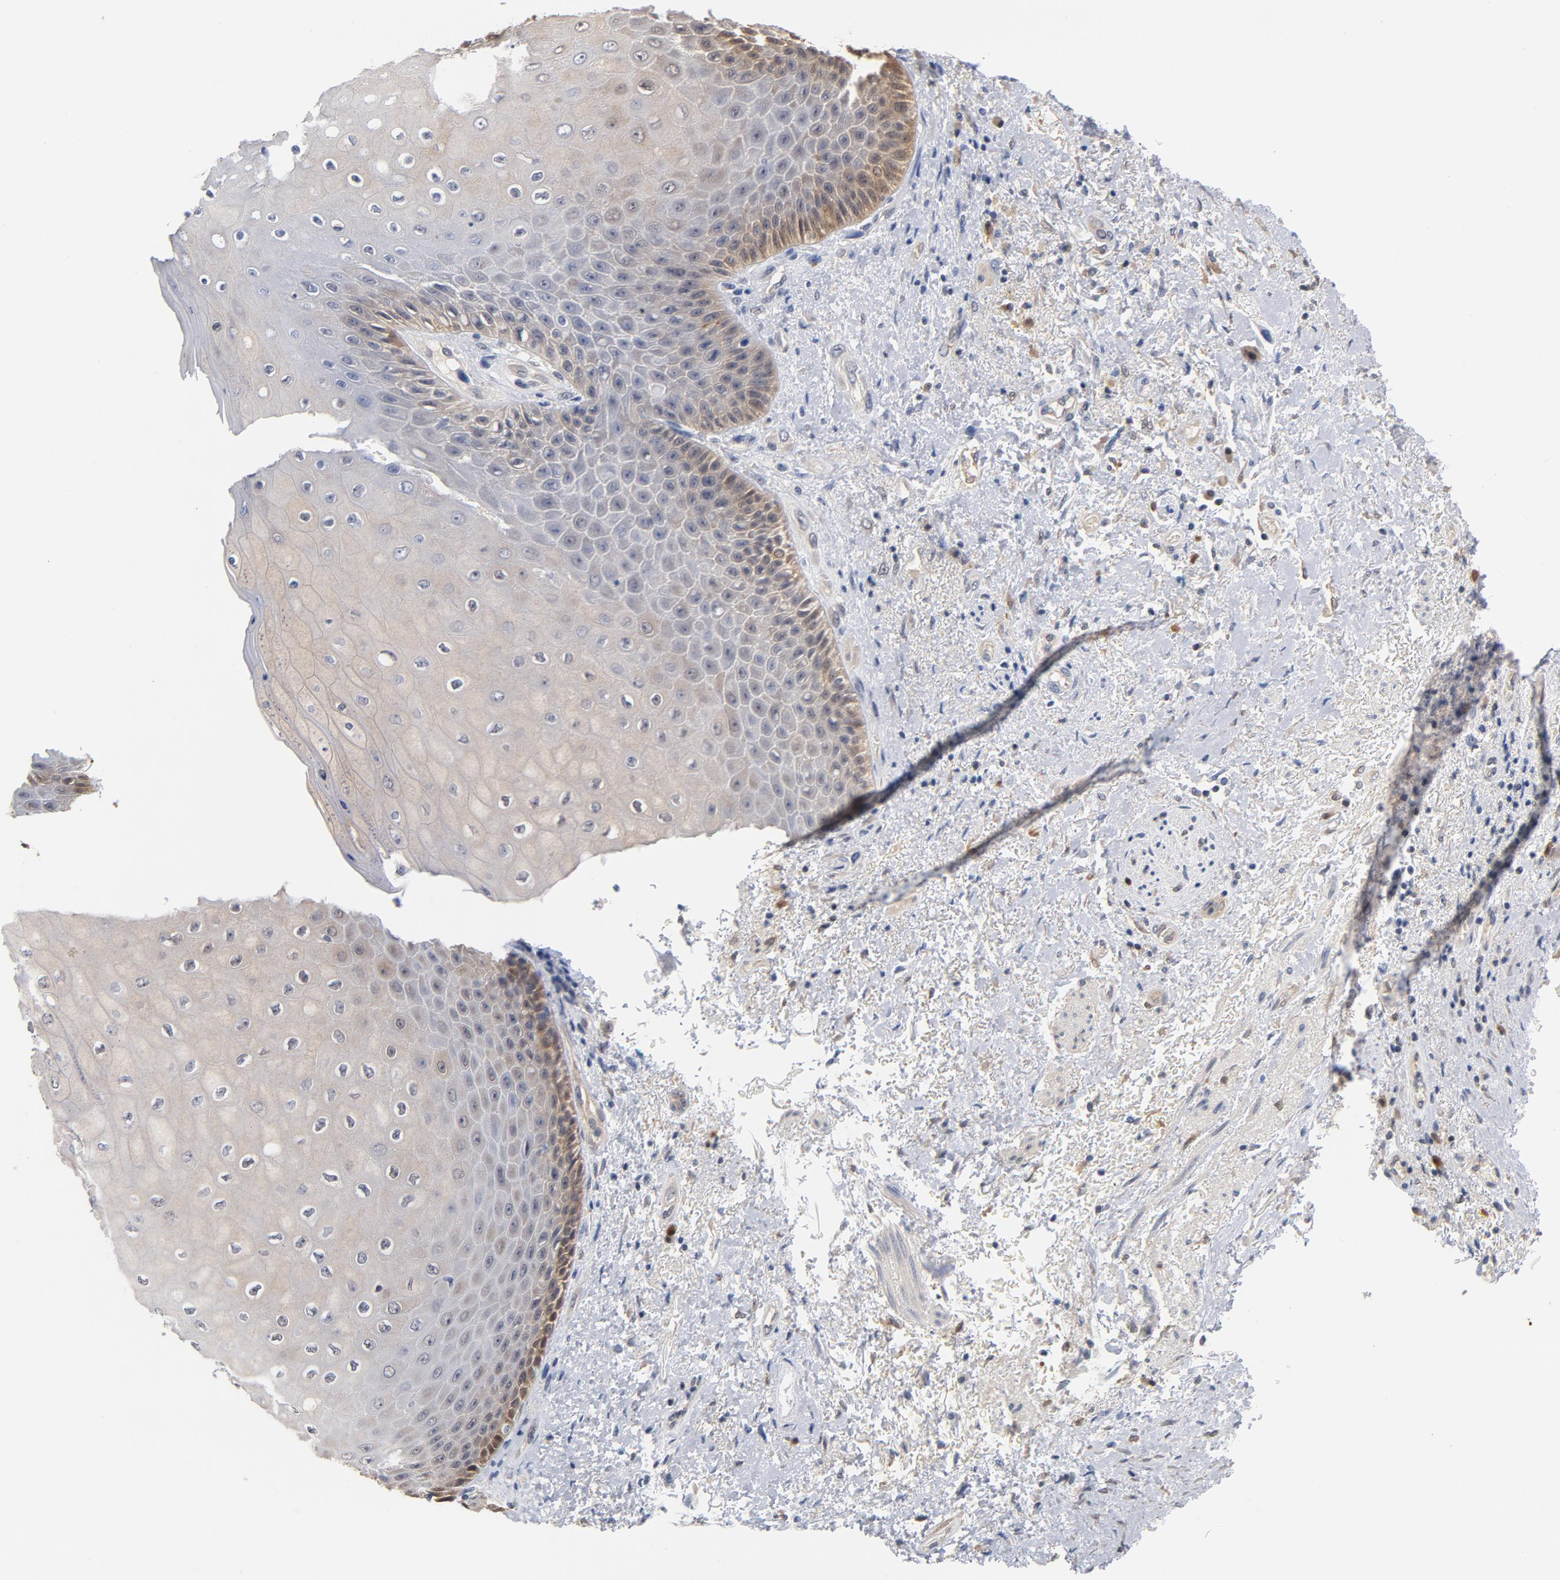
{"staining": {"intensity": "weak", "quantity": "25%-75%", "location": "cytoplasmic/membranous"}, "tissue": "skin", "cell_type": "Epidermal cells", "image_type": "normal", "snomed": [{"axis": "morphology", "description": "Normal tissue, NOS"}, {"axis": "topography", "description": "Anal"}], "caption": "Skin stained with immunohistochemistry (IHC) demonstrates weak cytoplasmic/membranous expression in approximately 25%-75% of epidermal cells.", "gene": "MIF", "patient": {"sex": "female", "age": 46}}